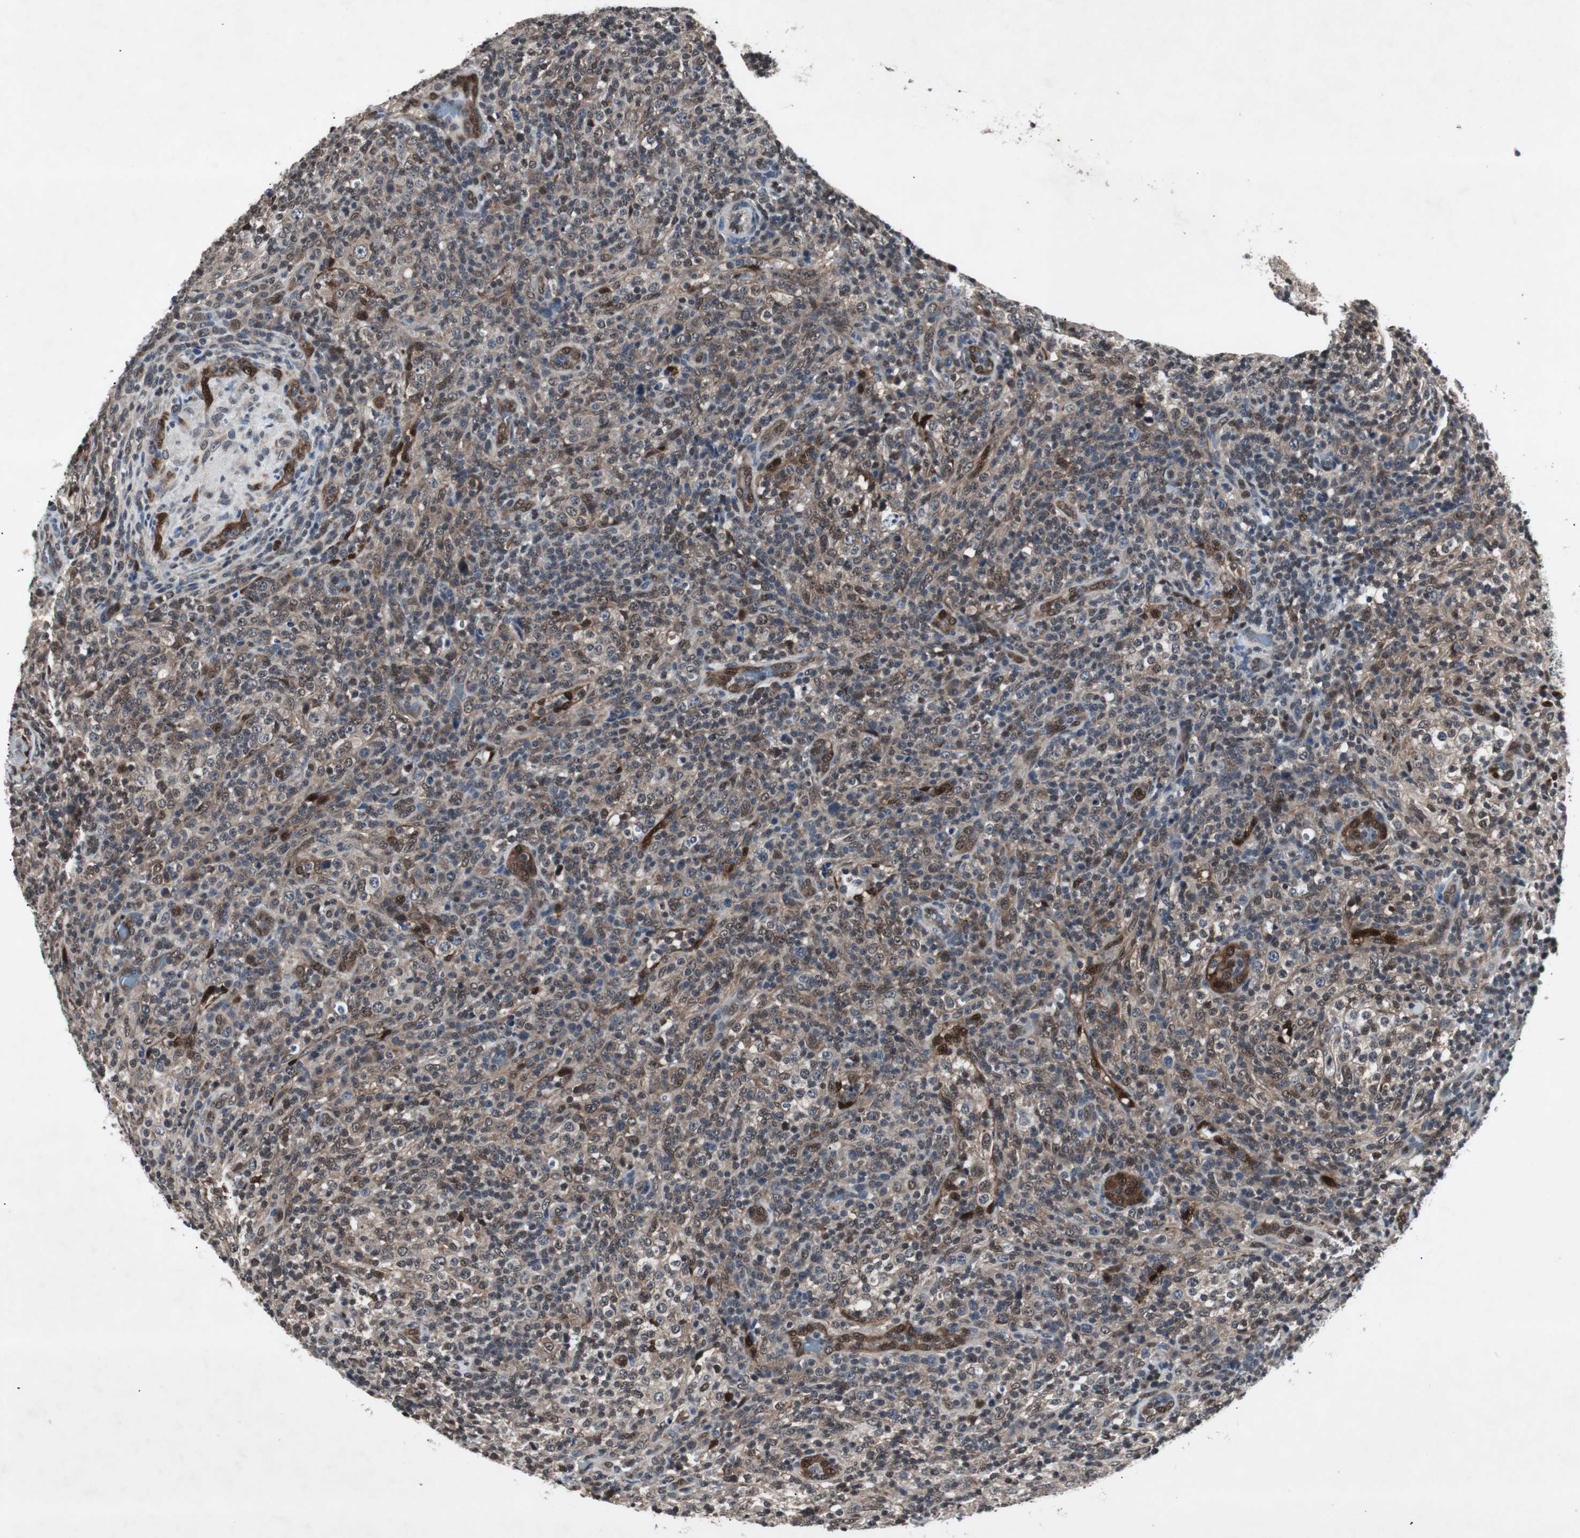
{"staining": {"intensity": "weak", "quantity": ">75%", "location": "cytoplasmic/membranous,nuclear"}, "tissue": "lymphoma", "cell_type": "Tumor cells", "image_type": "cancer", "snomed": [{"axis": "morphology", "description": "Malignant lymphoma, non-Hodgkin's type, High grade"}, {"axis": "topography", "description": "Lymph node"}], "caption": "Weak cytoplasmic/membranous and nuclear positivity for a protein is appreciated in approximately >75% of tumor cells of lymphoma using IHC.", "gene": "SMAD1", "patient": {"sex": "female", "age": 76}}